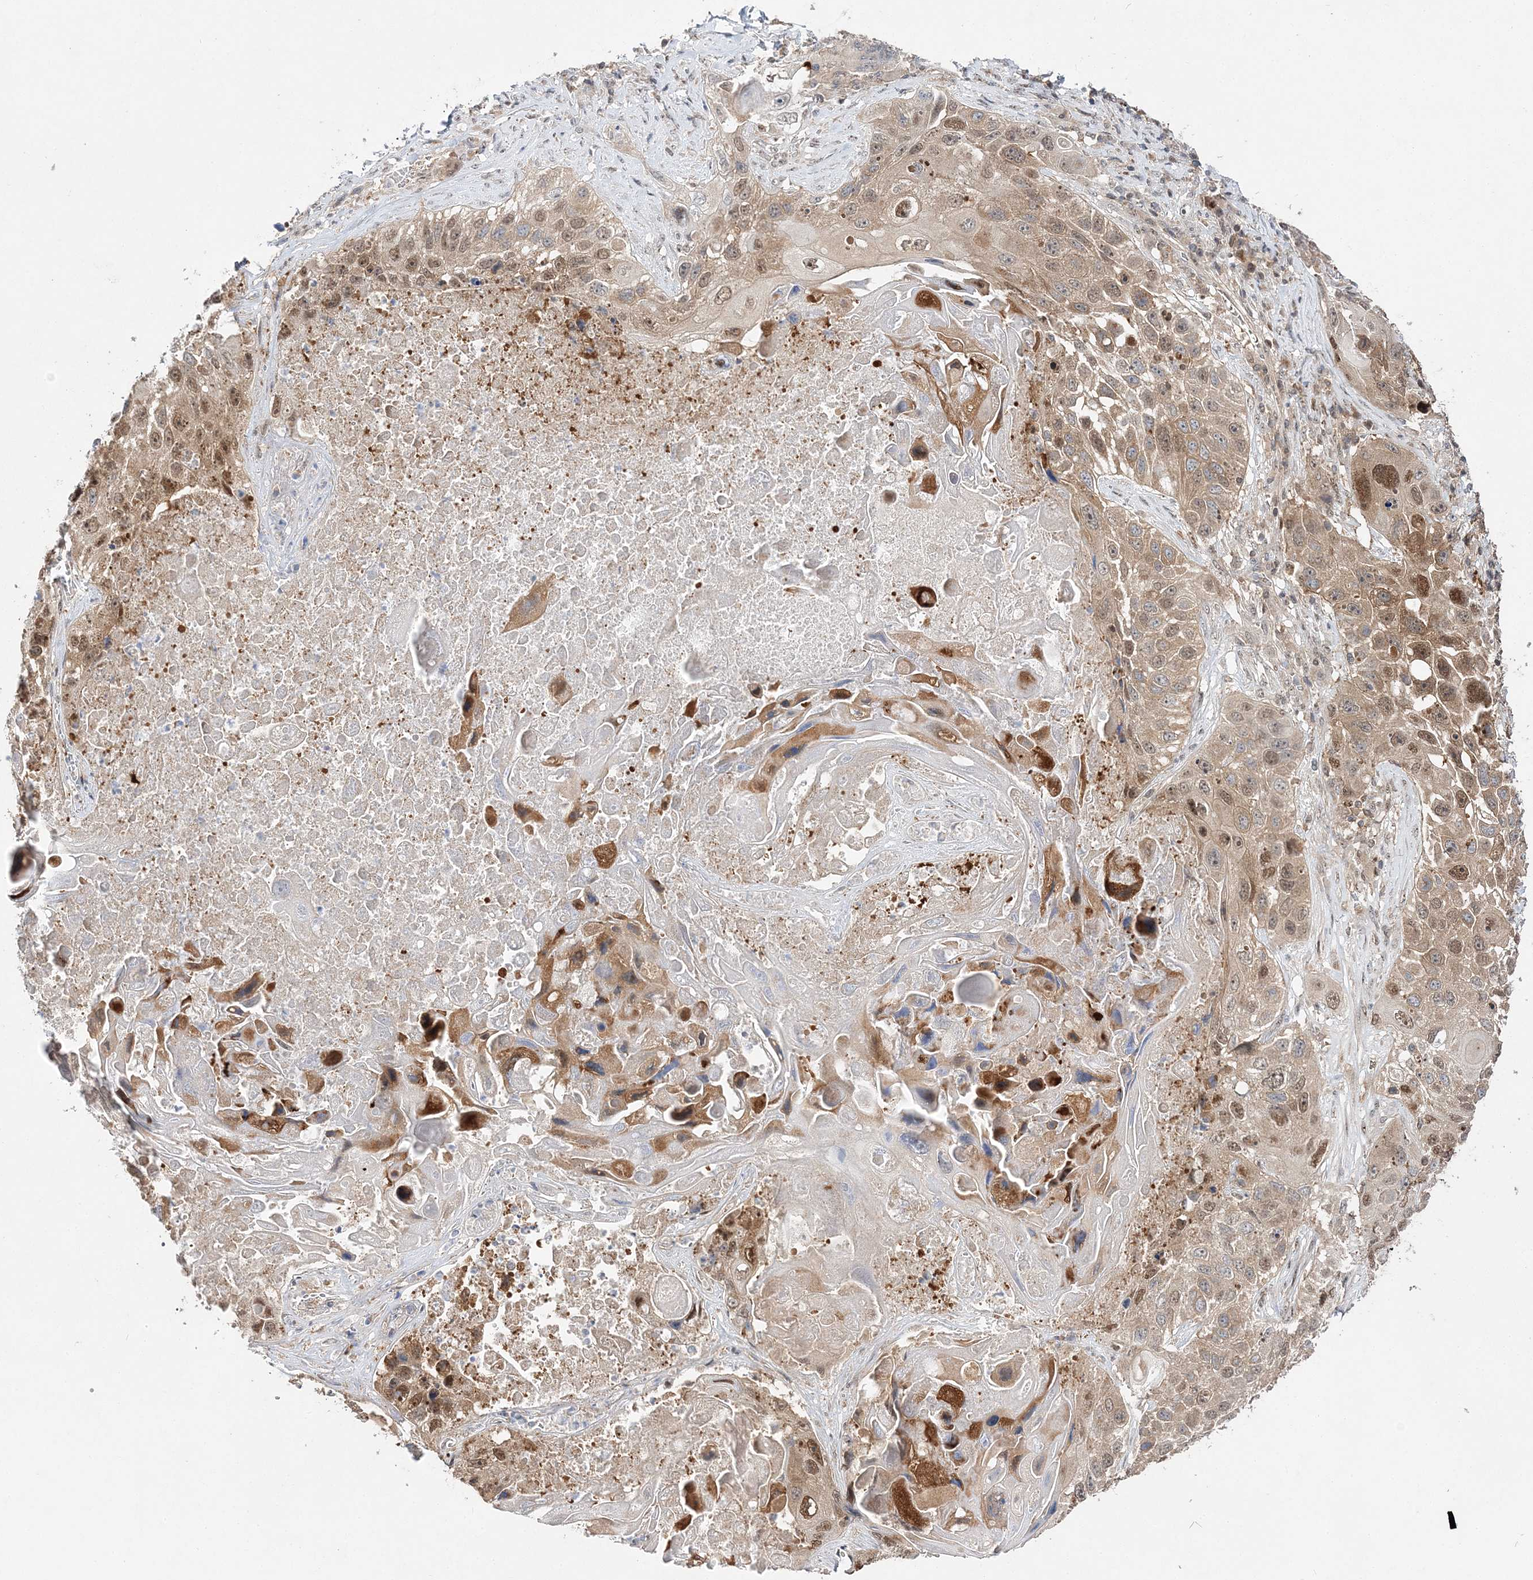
{"staining": {"intensity": "moderate", "quantity": "25%-75%", "location": "cytoplasmic/membranous,nuclear"}, "tissue": "lung cancer", "cell_type": "Tumor cells", "image_type": "cancer", "snomed": [{"axis": "morphology", "description": "Squamous cell carcinoma, NOS"}, {"axis": "topography", "description": "Lung"}], "caption": "IHC of human lung cancer exhibits medium levels of moderate cytoplasmic/membranous and nuclear positivity in about 25%-75% of tumor cells.", "gene": "NIF3L1", "patient": {"sex": "male", "age": 61}}